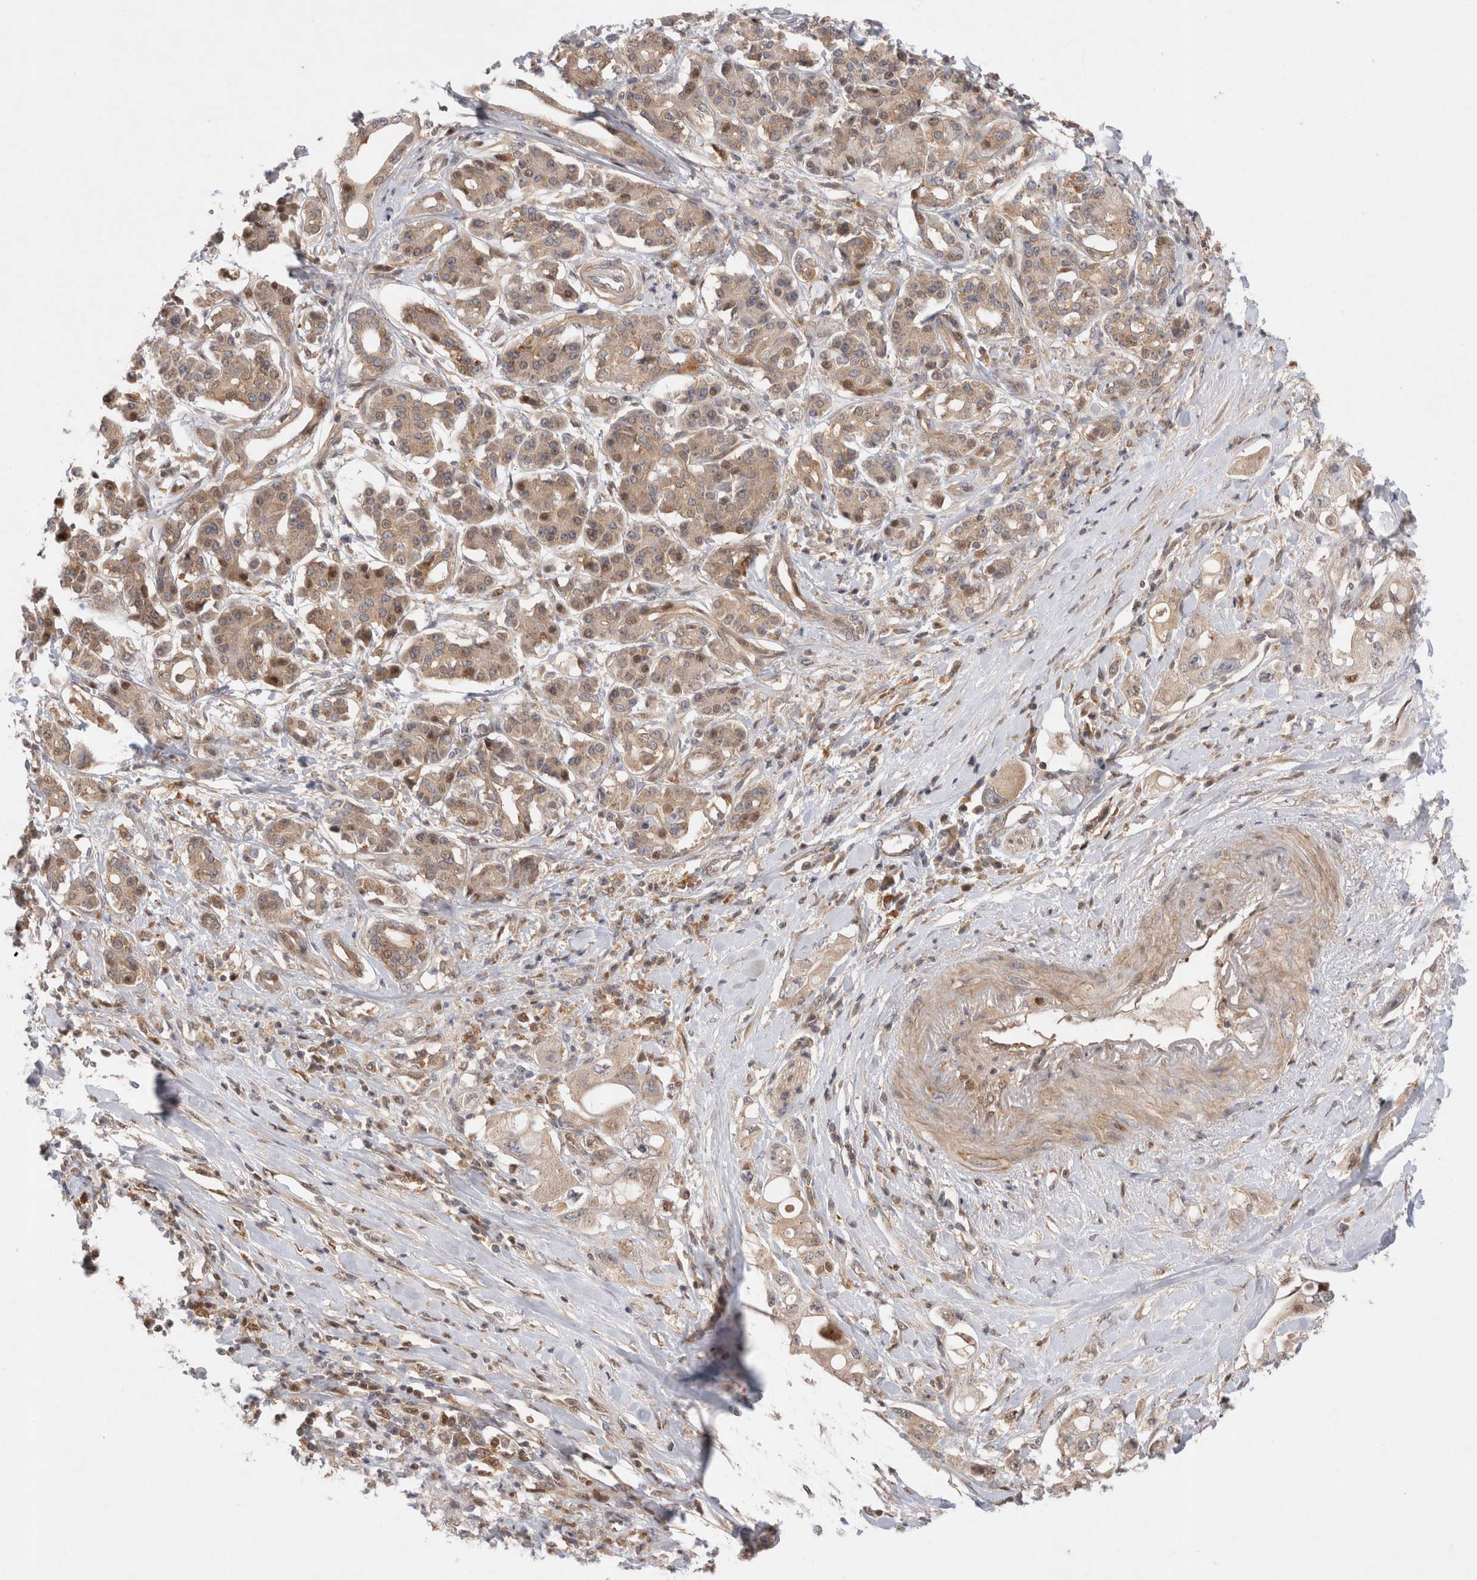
{"staining": {"intensity": "weak", "quantity": ">75%", "location": "cytoplasmic/membranous,nuclear"}, "tissue": "pancreatic cancer", "cell_type": "Tumor cells", "image_type": "cancer", "snomed": [{"axis": "morphology", "description": "Adenocarcinoma, NOS"}, {"axis": "topography", "description": "Pancreas"}], "caption": "Adenocarcinoma (pancreatic) stained for a protein shows weak cytoplasmic/membranous and nuclear positivity in tumor cells.", "gene": "HTT", "patient": {"sex": "female", "age": 56}}